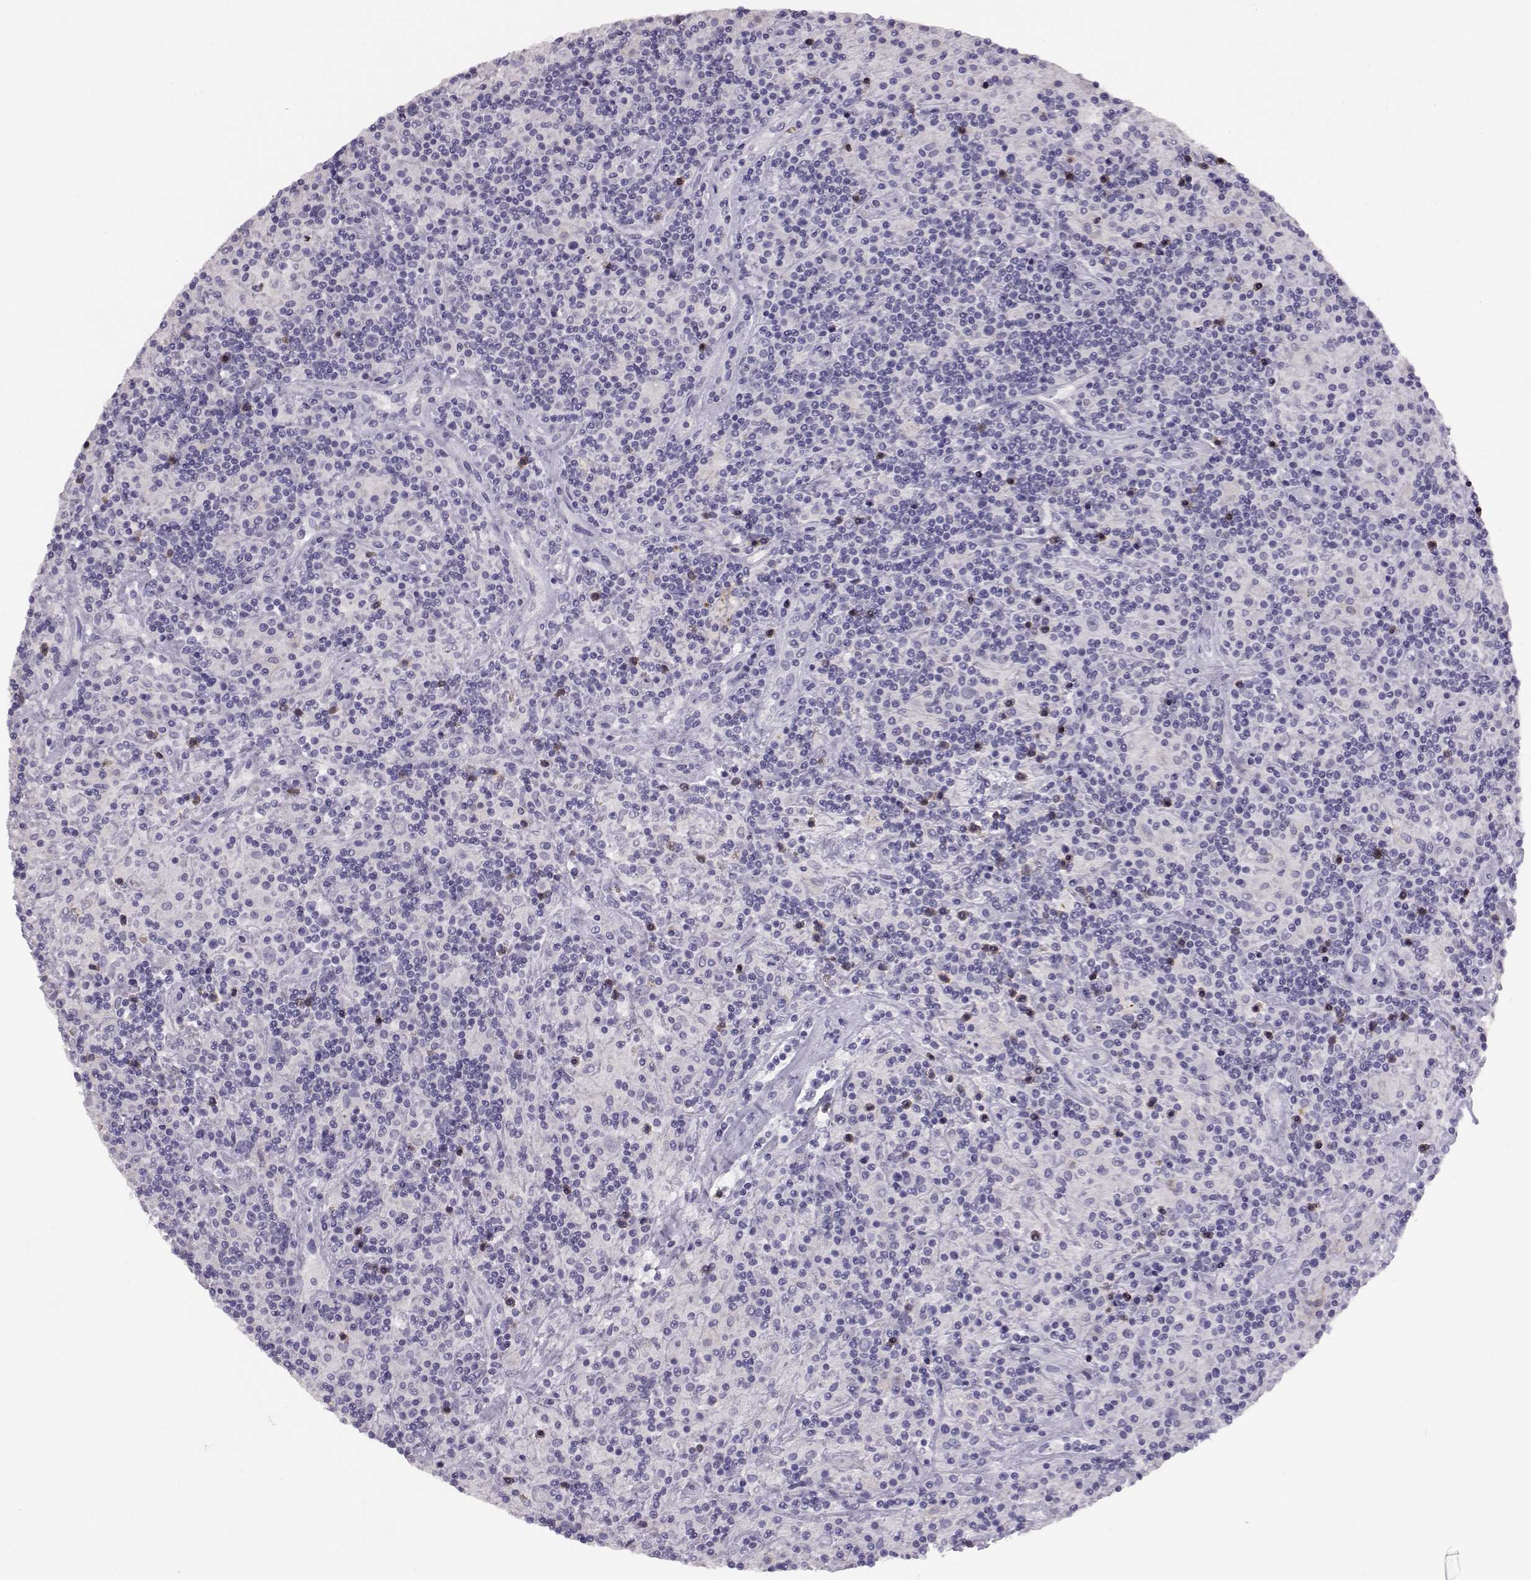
{"staining": {"intensity": "negative", "quantity": "none", "location": "none"}, "tissue": "lymphoma", "cell_type": "Tumor cells", "image_type": "cancer", "snomed": [{"axis": "morphology", "description": "Hodgkin's disease, NOS"}, {"axis": "topography", "description": "Lymph node"}], "caption": "Hodgkin's disease stained for a protein using IHC exhibits no expression tumor cells.", "gene": "NUTM1", "patient": {"sex": "male", "age": 70}}